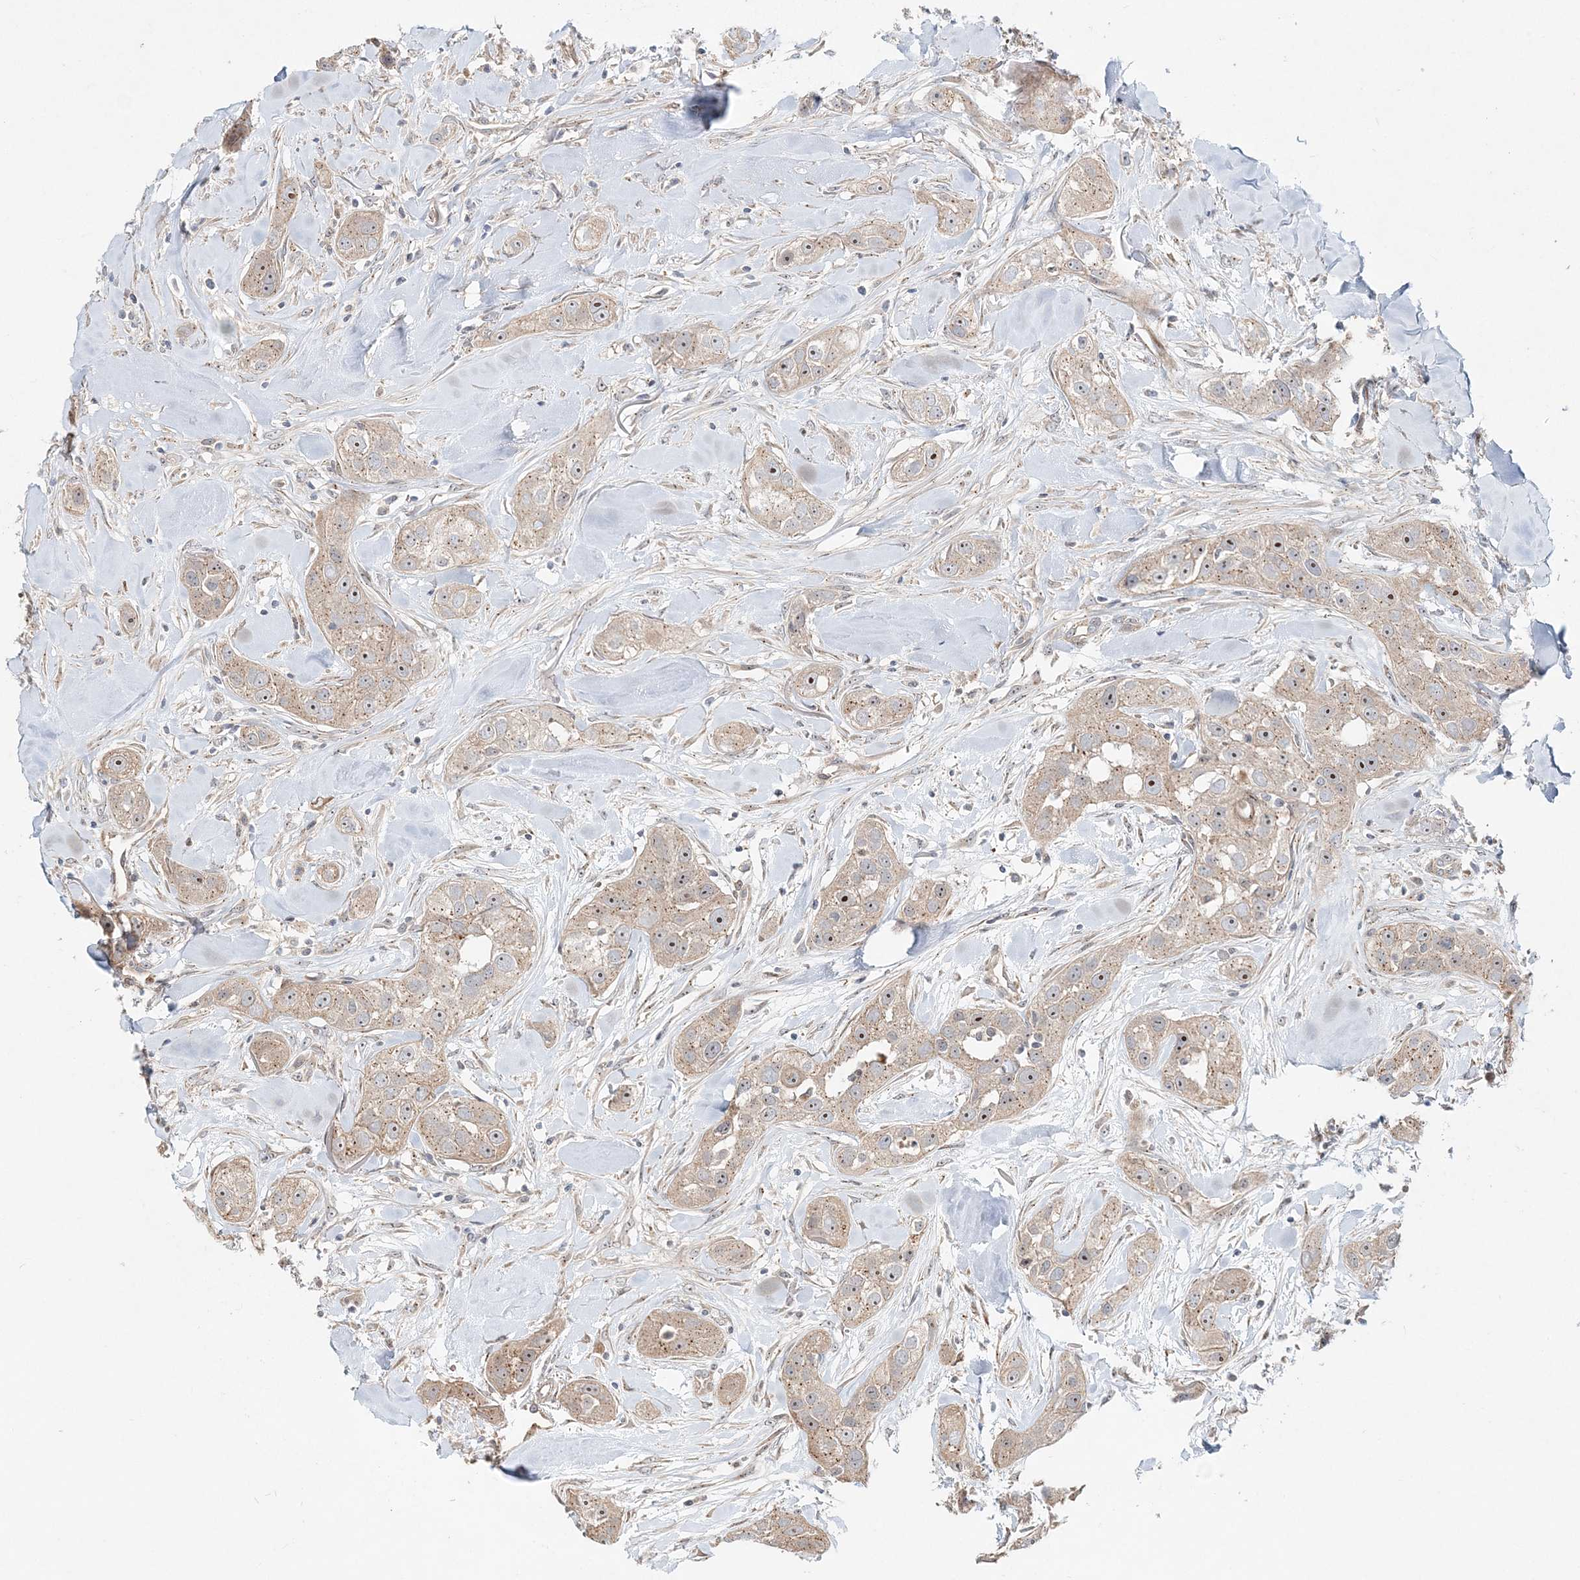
{"staining": {"intensity": "moderate", "quantity": ">75%", "location": "cytoplasmic/membranous,nuclear"}, "tissue": "head and neck cancer", "cell_type": "Tumor cells", "image_type": "cancer", "snomed": [{"axis": "morphology", "description": "Normal tissue, NOS"}, {"axis": "morphology", "description": "Squamous cell carcinoma, NOS"}, {"axis": "topography", "description": "Skeletal muscle"}, {"axis": "topography", "description": "Head-Neck"}], "caption": "High-magnification brightfield microscopy of head and neck cancer stained with DAB (brown) and counterstained with hematoxylin (blue). tumor cells exhibit moderate cytoplasmic/membranous and nuclear staining is appreciated in approximately>75% of cells. The staining was performed using DAB (3,3'-diaminobenzidine) to visualize the protein expression in brown, while the nuclei were stained in blue with hematoxylin (Magnification: 20x).", "gene": "CXXC5", "patient": {"sex": "male", "age": 51}}